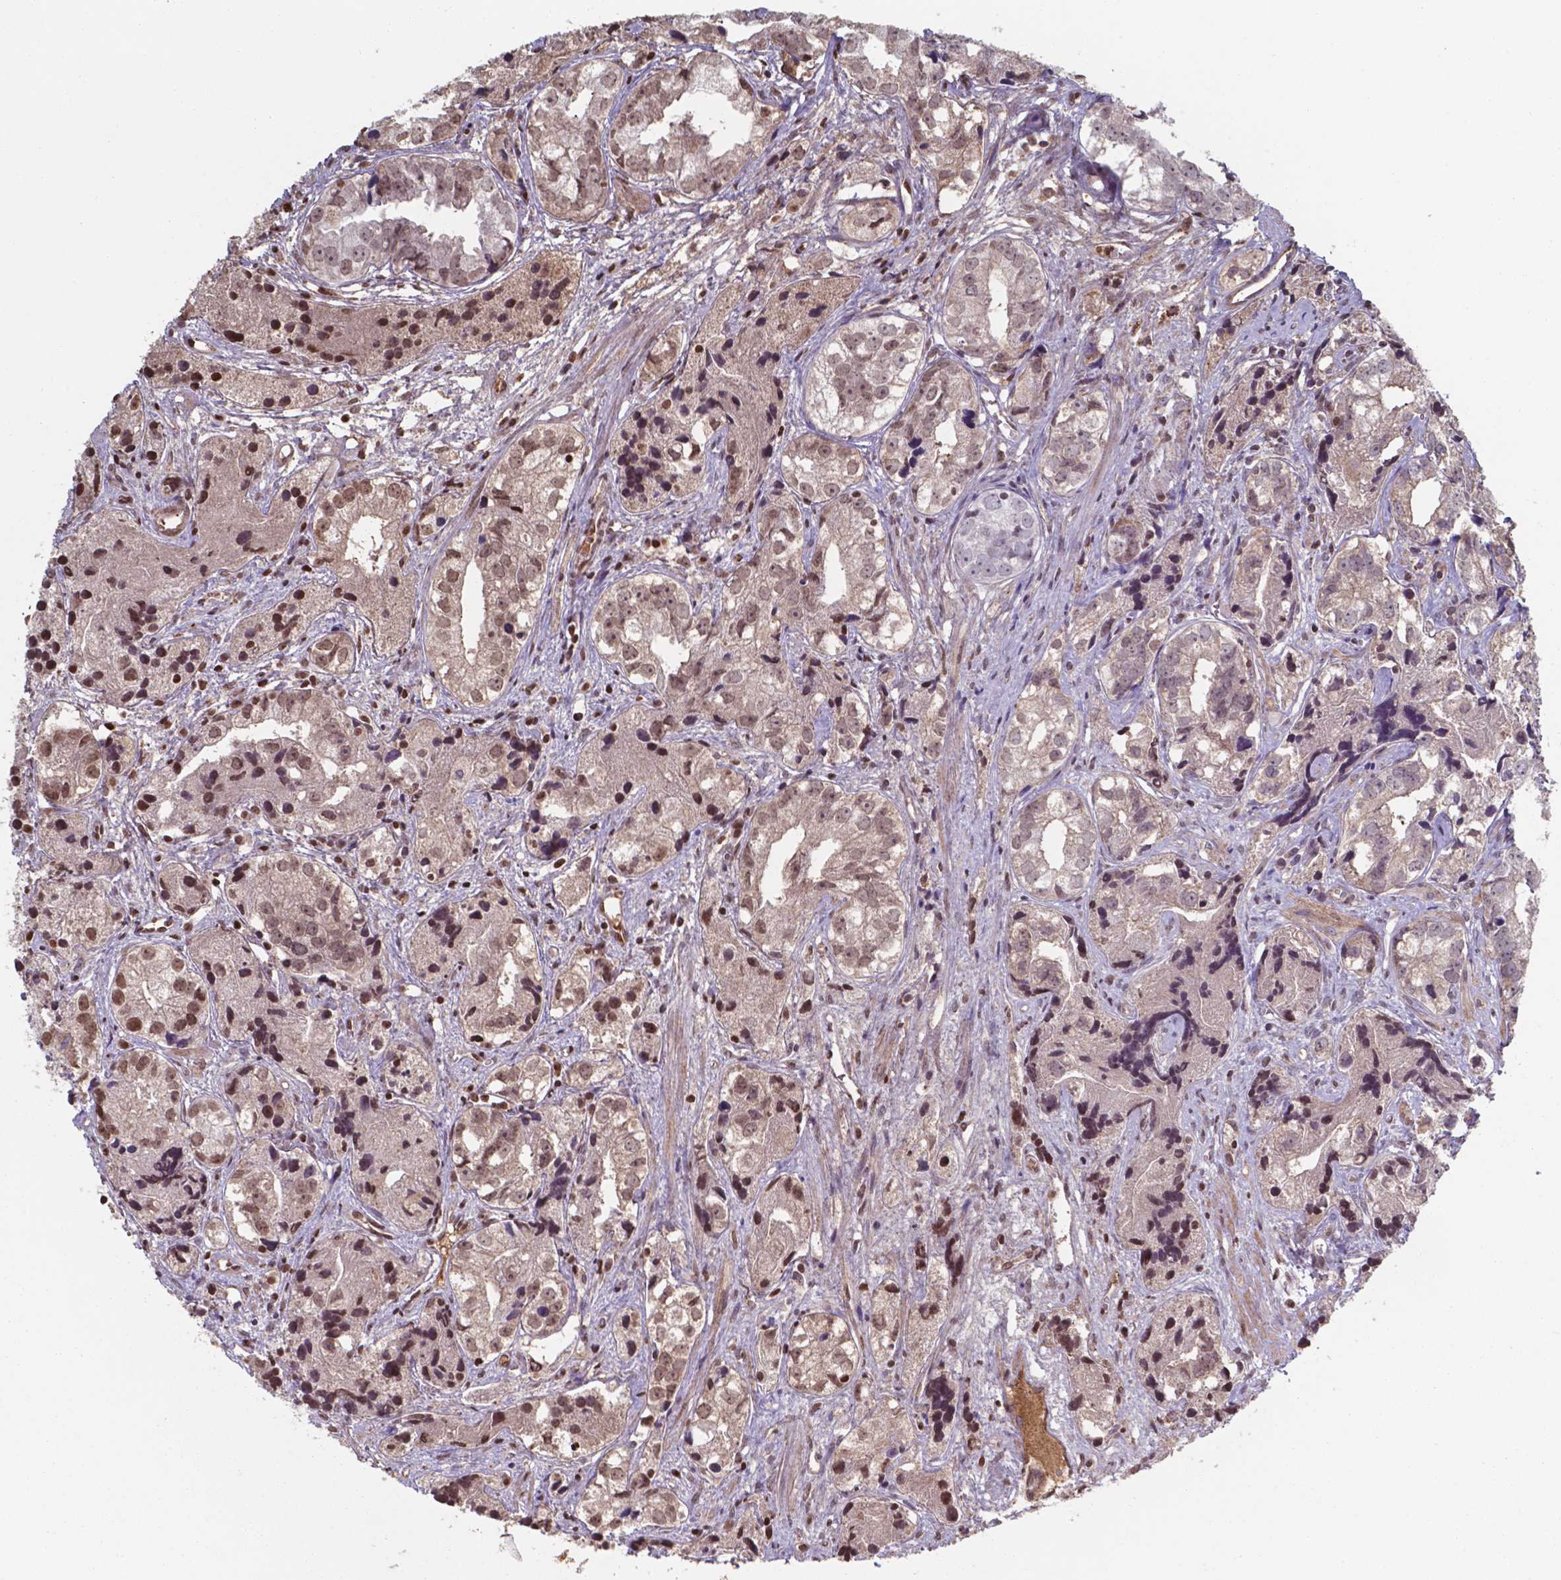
{"staining": {"intensity": "moderate", "quantity": ">75%", "location": "cytoplasmic/membranous,nuclear"}, "tissue": "prostate cancer", "cell_type": "Tumor cells", "image_type": "cancer", "snomed": [{"axis": "morphology", "description": "Adenocarcinoma, High grade"}, {"axis": "topography", "description": "Prostate"}], "caption": "Immunohistochemistry histopathology image of neoplastic tissue: human prostate high-grade adenocarcinoma stained using immunohistochemistry shows medium levels of moderate protein expression localized specifically in the cytoplasmic/membranous and nuclear of tumor cells, appearing as a cytoplasmic/membranous and nuclear brown color.", "gene": "SERPINA1", "patient": {"sex": "male", "age": 68}}